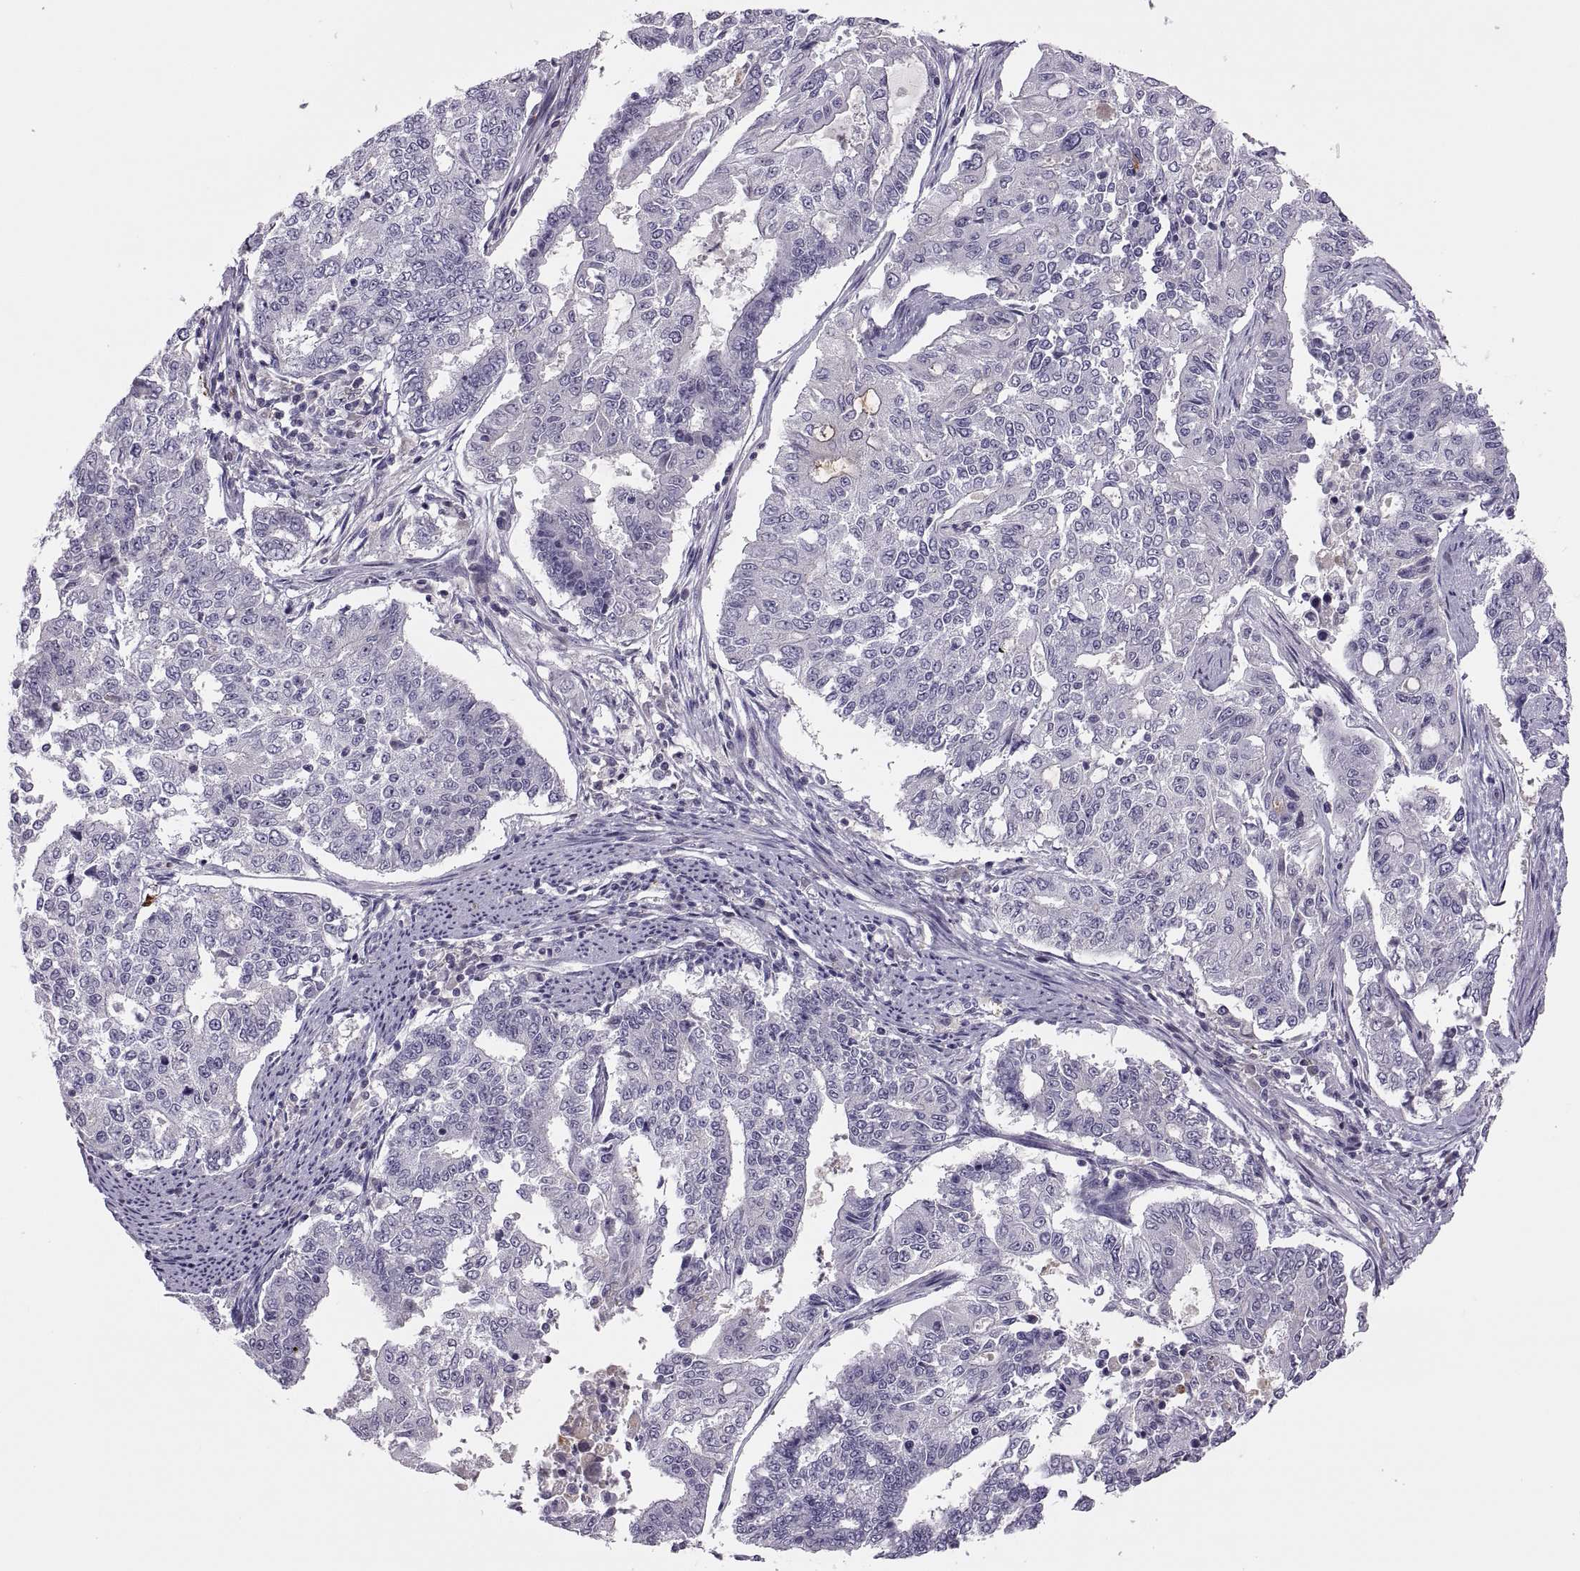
{"staining": {"intensity": "negative", "quantity": "none", "location": "none"}, "tissue": "endometrial cancer", "cell_type": "Tumor cells", "image_type": "cancer", "snomed": [{"axis": "morphology", "description": "Adenocarcinoma, NOS"}, {"axis": "topography", "description": "Uterus"}], "caption": "High power microscopy histopathology image of an immunohistochemistry histopathology image of endometrial cancer (adenocarcinoma), revealing no significant staining in tumor cells.", "gene": "CHCT1", "patient": {"sex": "female", "age": 59}}